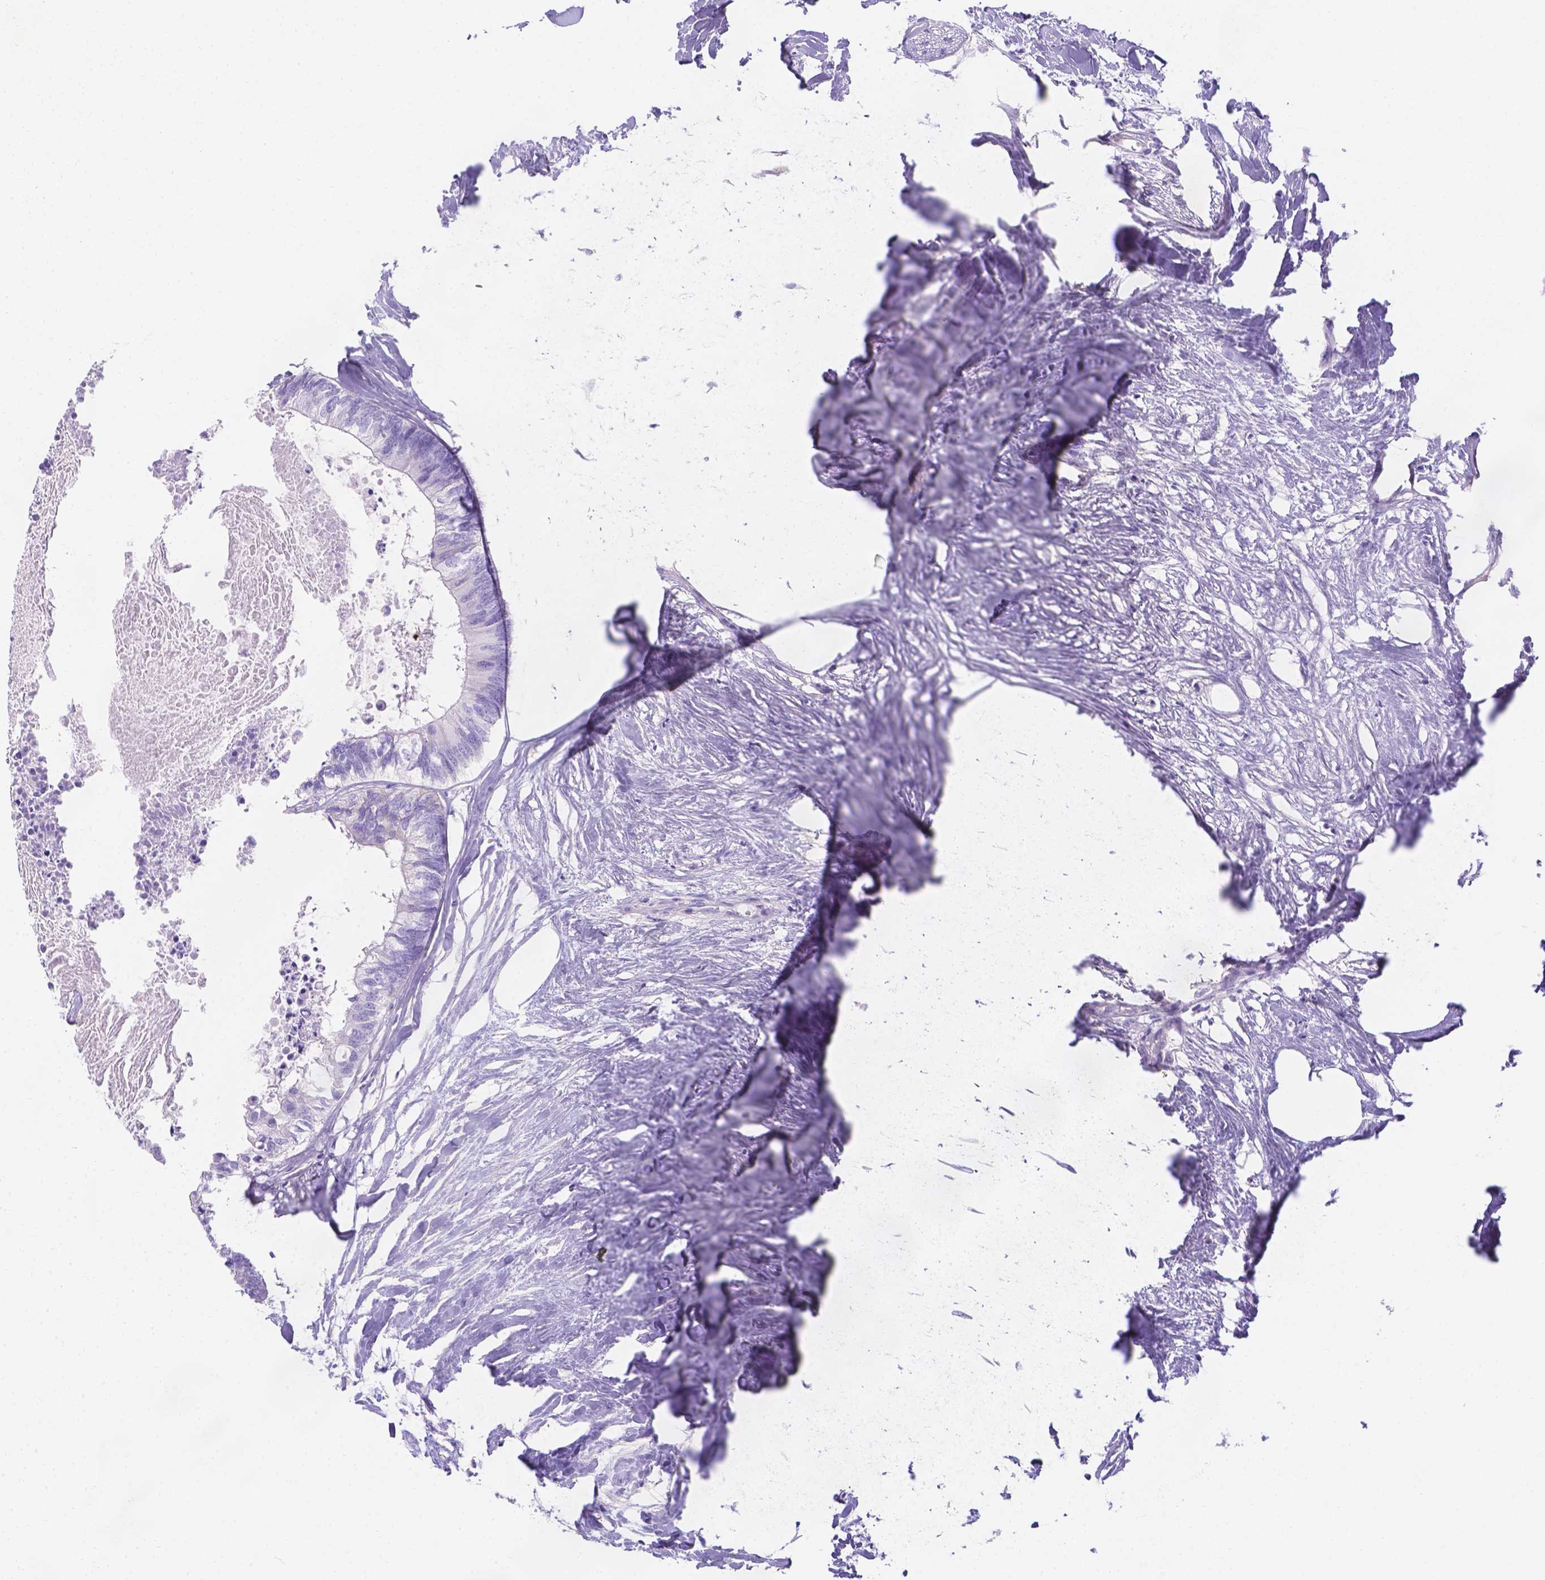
{"staining": {"intensity": "negative", "quantity": "none", "location": "none"}, "tissue": "colorectal cancer", "cell_type": "Tumor cells", "image_type": "cancer", "snomed": [{"axis": "morphology", "description": "Adenocarcinoma, NOS"}, {"axis": "topography", "description": "Colon"}, {"axis": "topography", "description": "Rectum"}], "caption": "Tumor cells show no significant protein staining in colorectal cancer.", "gene": "SLC40A1", "patient": {"sex": "male", "age": 57}}